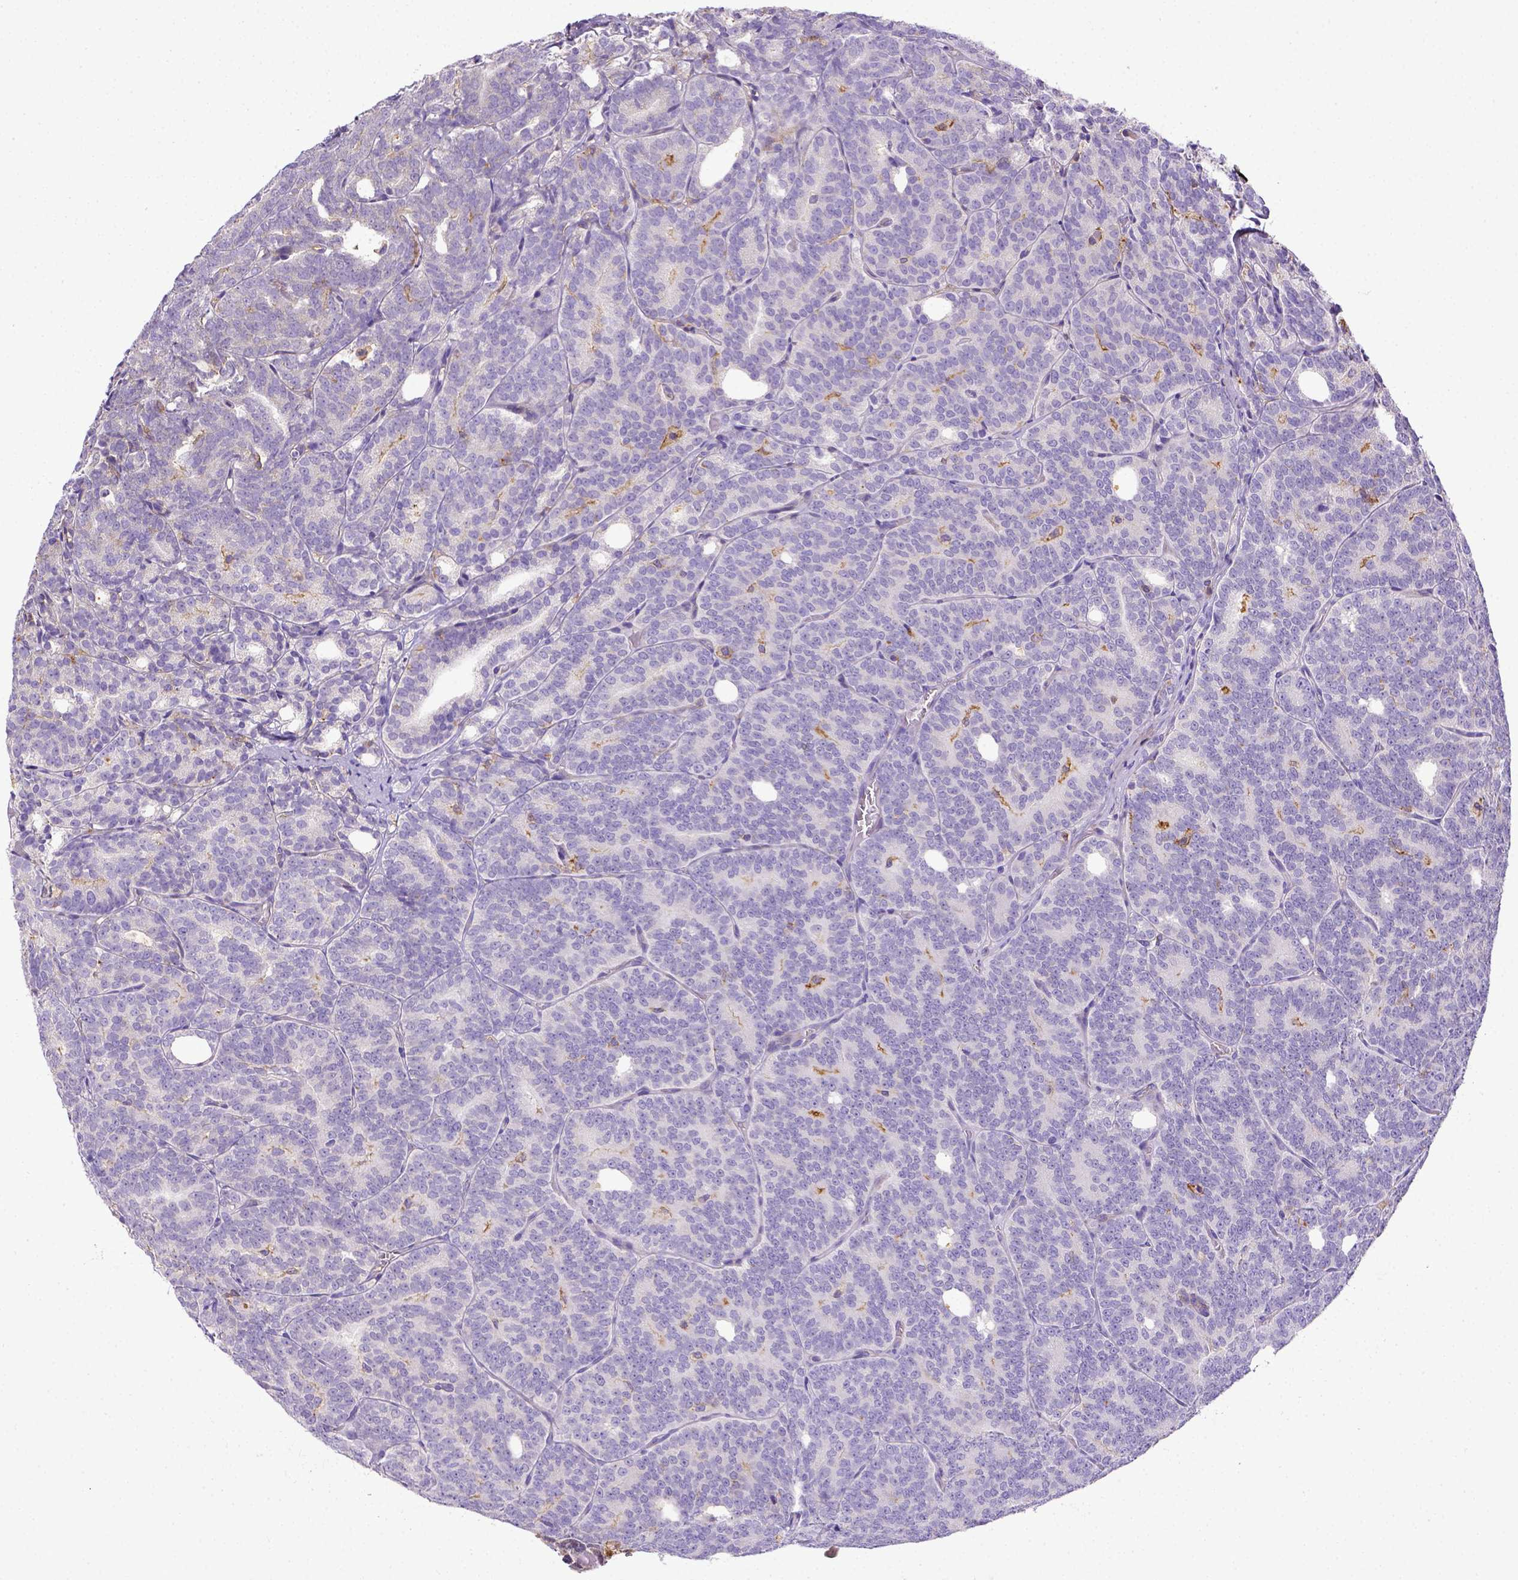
{"staining": {"intensity": "negative", "quantity": "none", "location": "none"}, "tissue": "prostate cancer", "cell_type": "Tumor cells", "image_type": "cancer", "snomed": [{"axis": "morphology", "description": "Adenocarcinoma, High grade"}, {"axis": "topography", "description": "Prostate"}], "caption": "There is no significant expression in tumor cells of prostate cancer.", "gene": "CD40", "patient": {"sex": "male", "age": 53}}